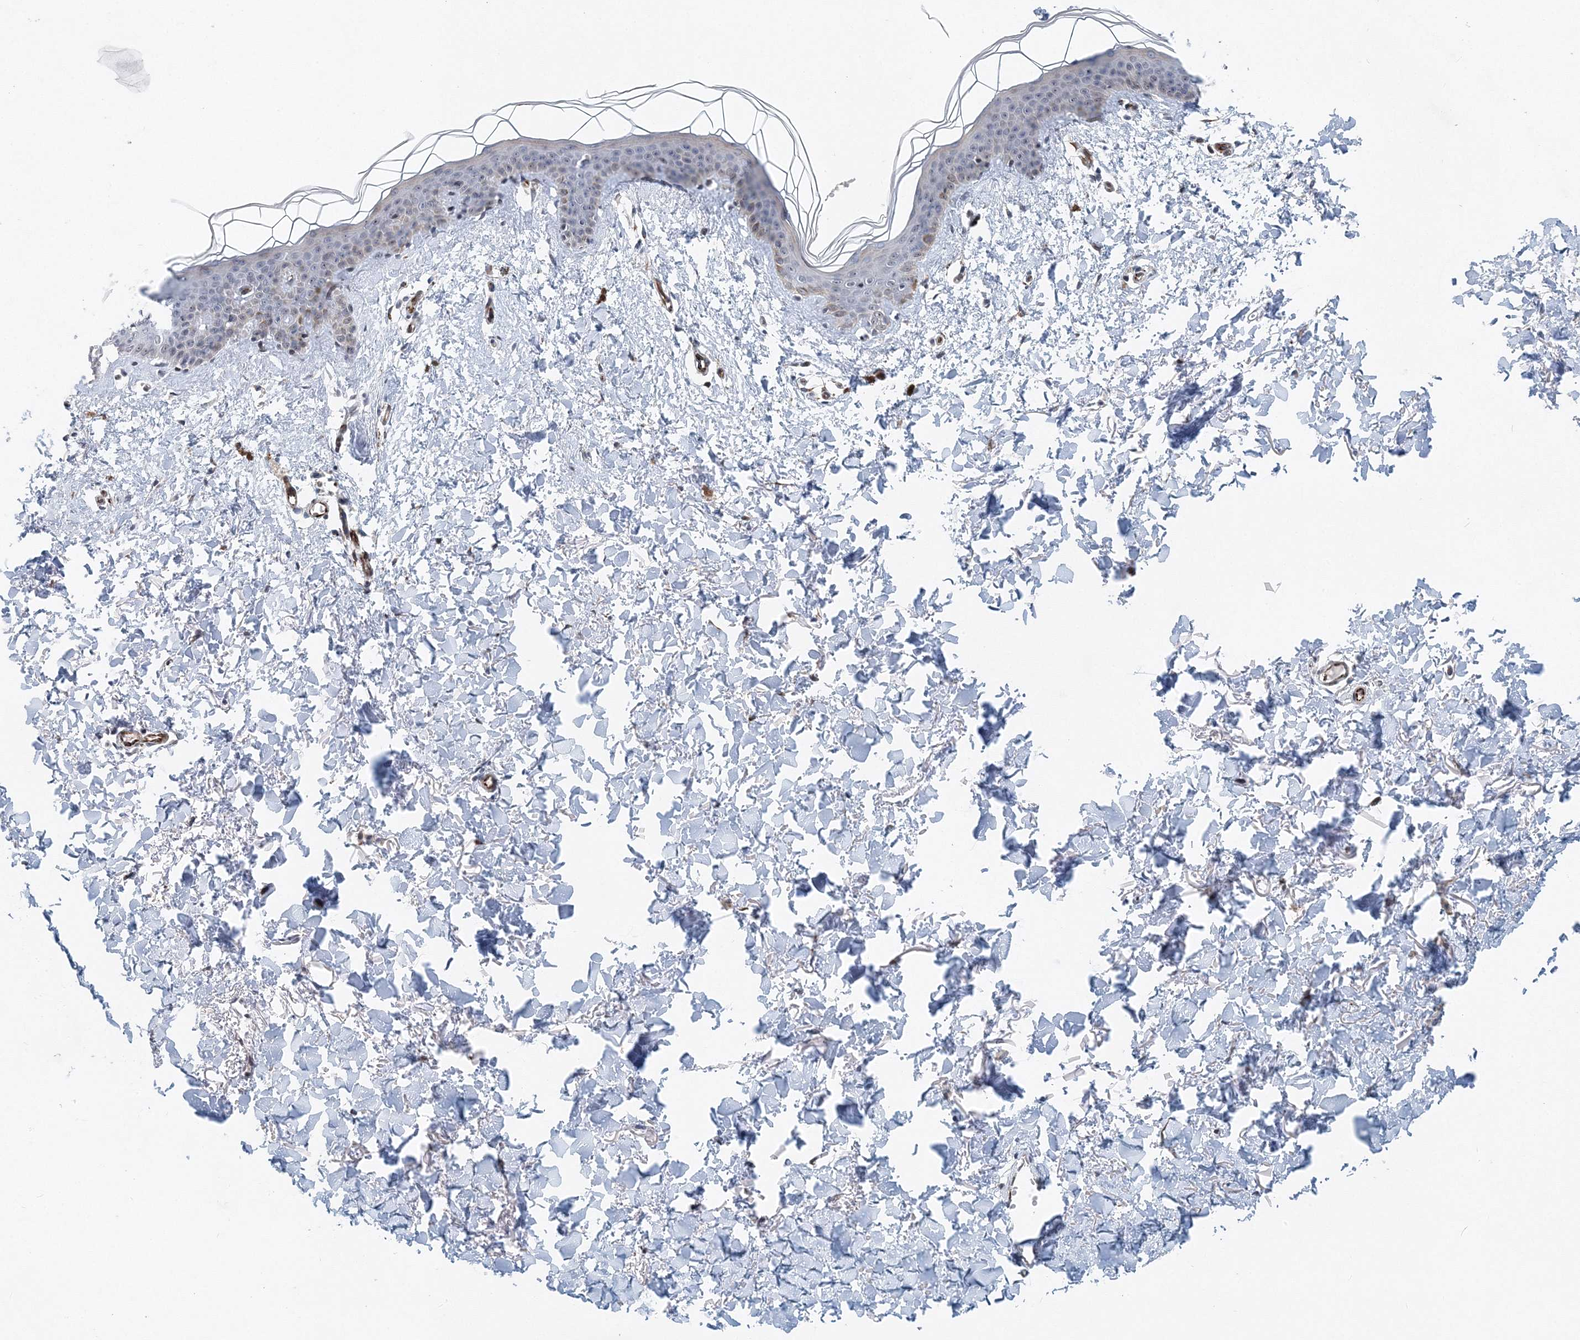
{"staining": {"intensity": "negative", "quantity": "none", "location": "none"}, "tissue": "skin", "cell_type": "Fibroblasts", "image_type": "normal", "snomed": [{"axis": "morphology", "description": "Normal tissue, NOS"}, {"axis": "topography", "description": "Skin"}], "caption": "Fibroblasts show no significant protein staining in unremarkable skin. Brightfield microscopy of IHC stained with DAB (brown) and hematoxylin (blue), captured at high magnification.", "gene": "UIMC1", "patient": {"sex": "female", "age": 46}}